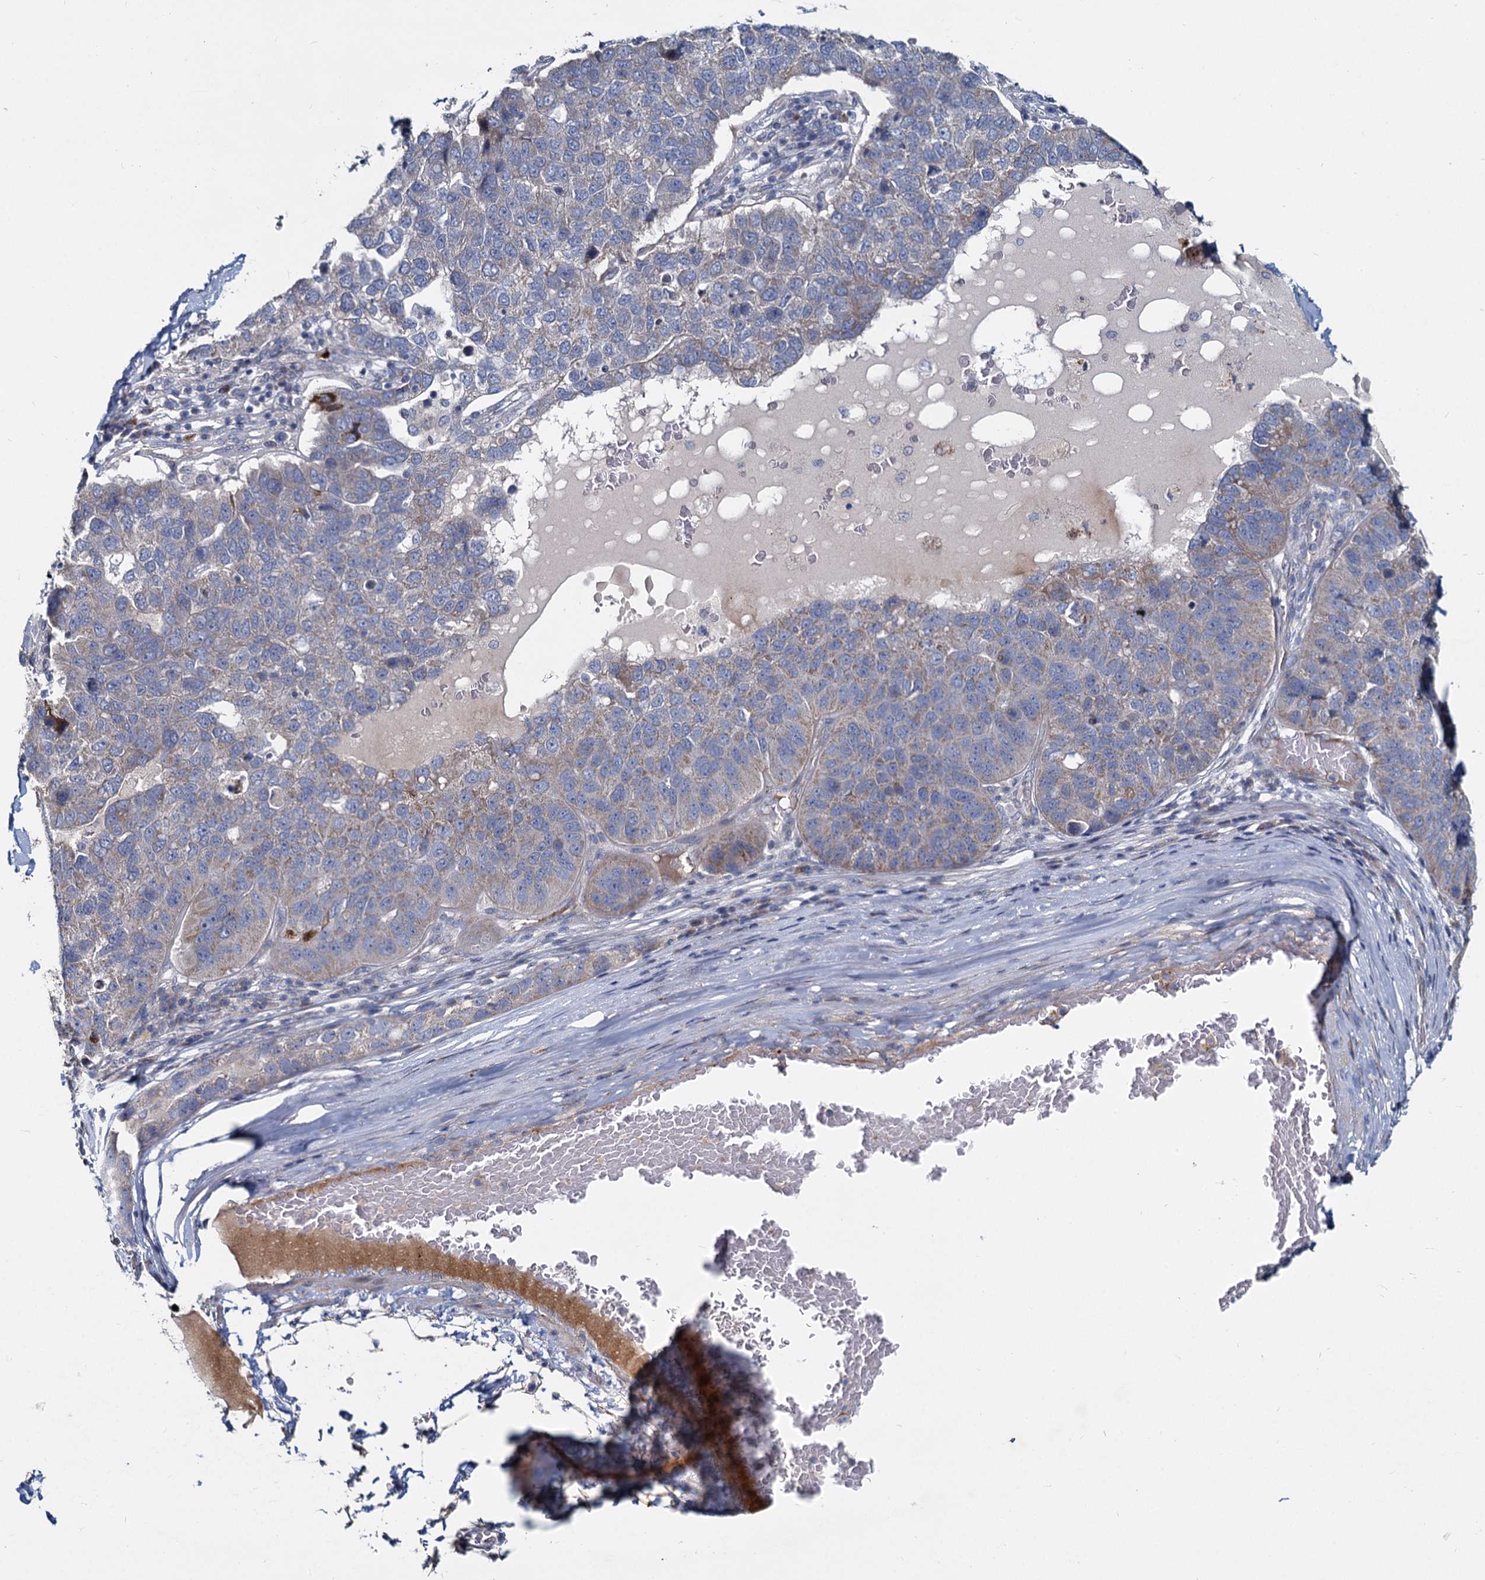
{"staining": {"intensity": "weak", "quantity": "25%-75%", "location": "cytoplasmic/membranous"}, "tissue": "pancreatic cancer", "cell_type": "Tumor cells", "image_type": "cancer", "snomed": [{"axis": "morphology", "description": "Adenocarcinoma, NOS"}, {"axis": "topography", "description": "Pancreas"}], "caption": "This micrograph shows adenocarcinoma (pancreatic) stained with IHC to label a protein in brown. The cytoplasmic/membranous of tumor cells show weak positivity for the protein. Nuclei are counter-stained blue.", "gene": "DCUN1D2", "patient": {"sex": "female", "age": 61}}